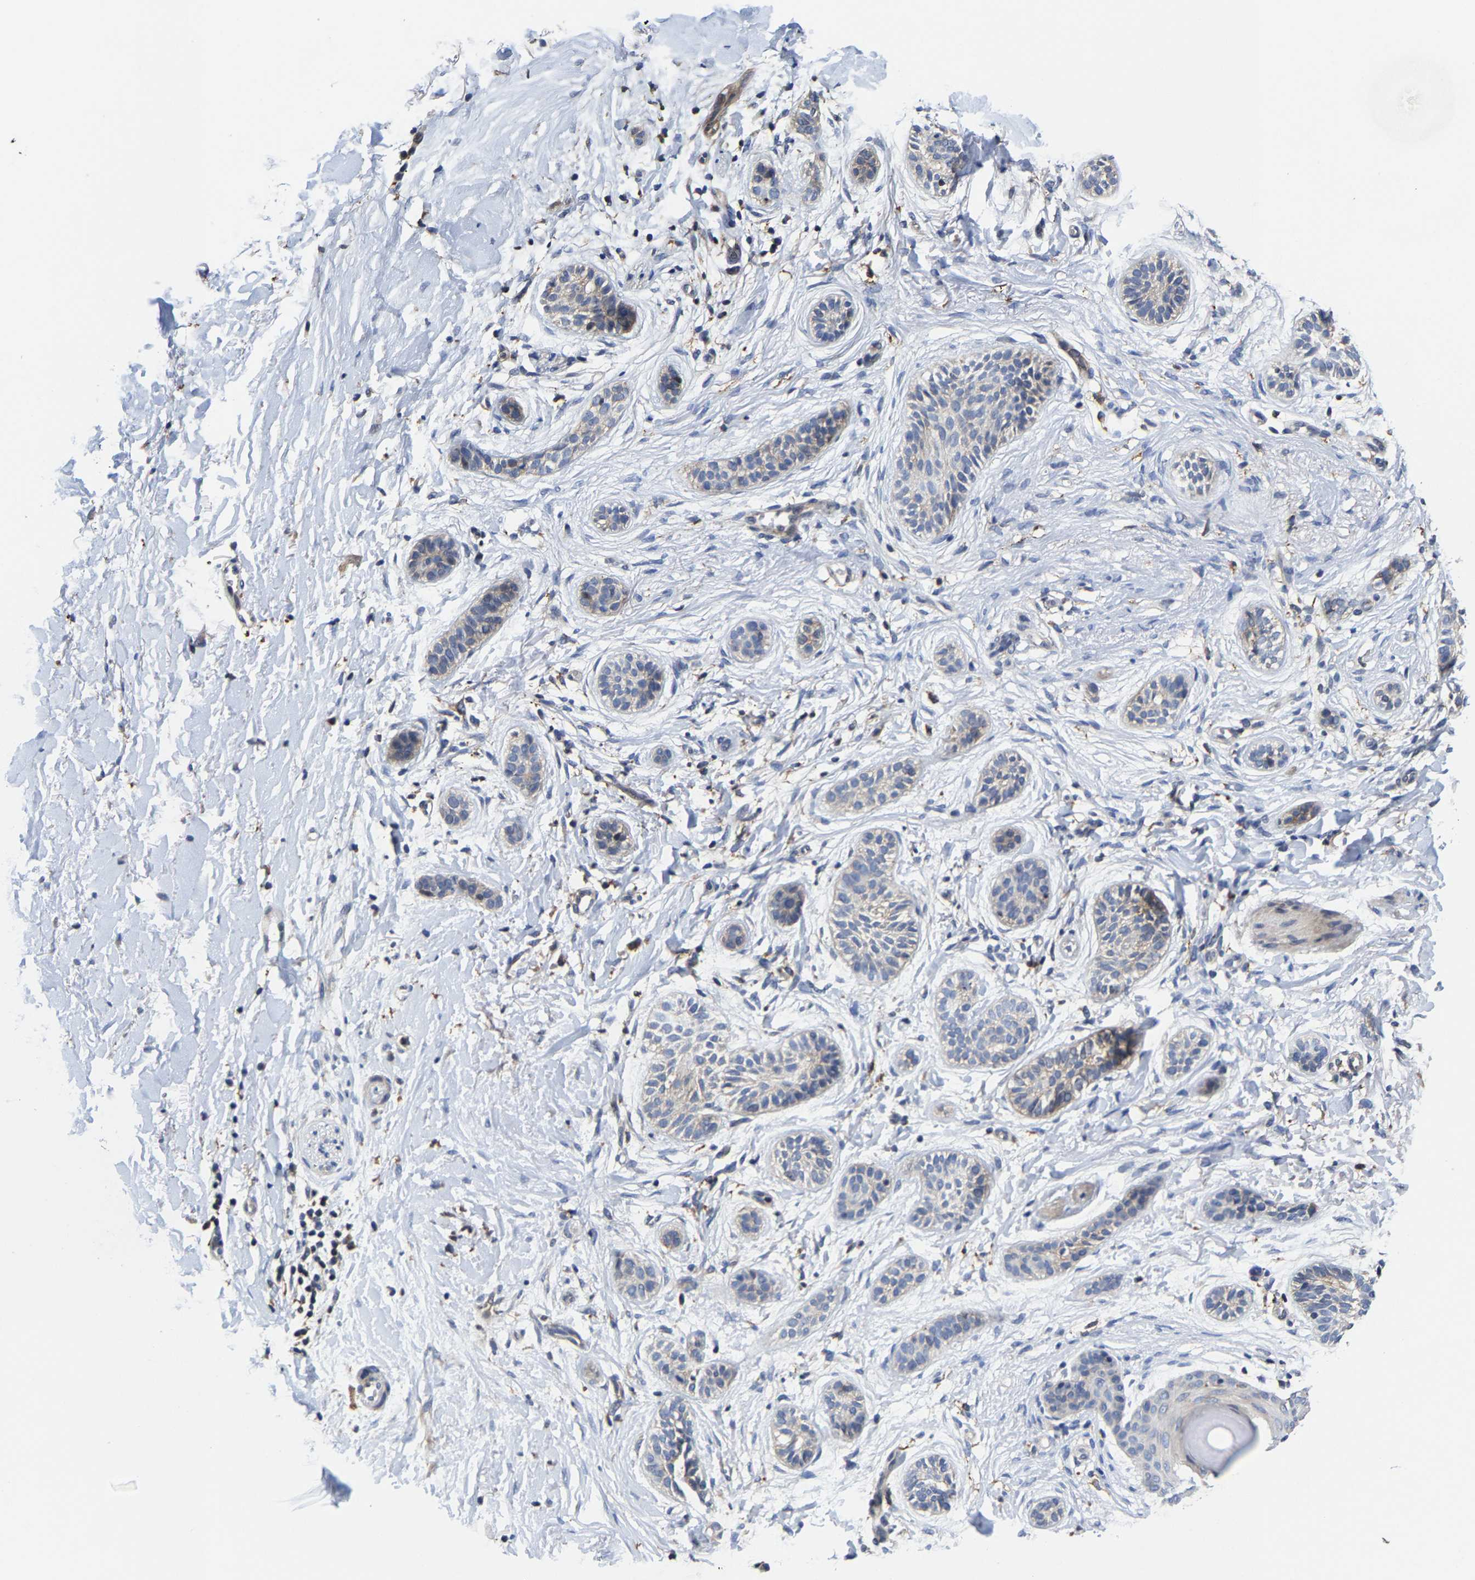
{"staining": {"intensity": "weak", "quantity": "<25%", "location": "cytoplasmic/membranous"}, "tissue": "skin cancer", "cell_type": "Tumor cells", "image_type": "cancer", "snomed": [{"axis": "morphology", "description": "Normal tissue, NOS"}, {"axis": "morphology", "description": "Basal cell carcinoma"}, {"axis": "topography", "description": "Skin"}], "caption": "IHC histopathology image of human skin cancer stained for a protein (brown), which shows no expression in tumor cells. The staining is performed using DAB brown chromogen with nuclei counter-stained in using hematoxylin.", "gene": "PFKFB3", "patient": {"sex": "male", "age": 63}}